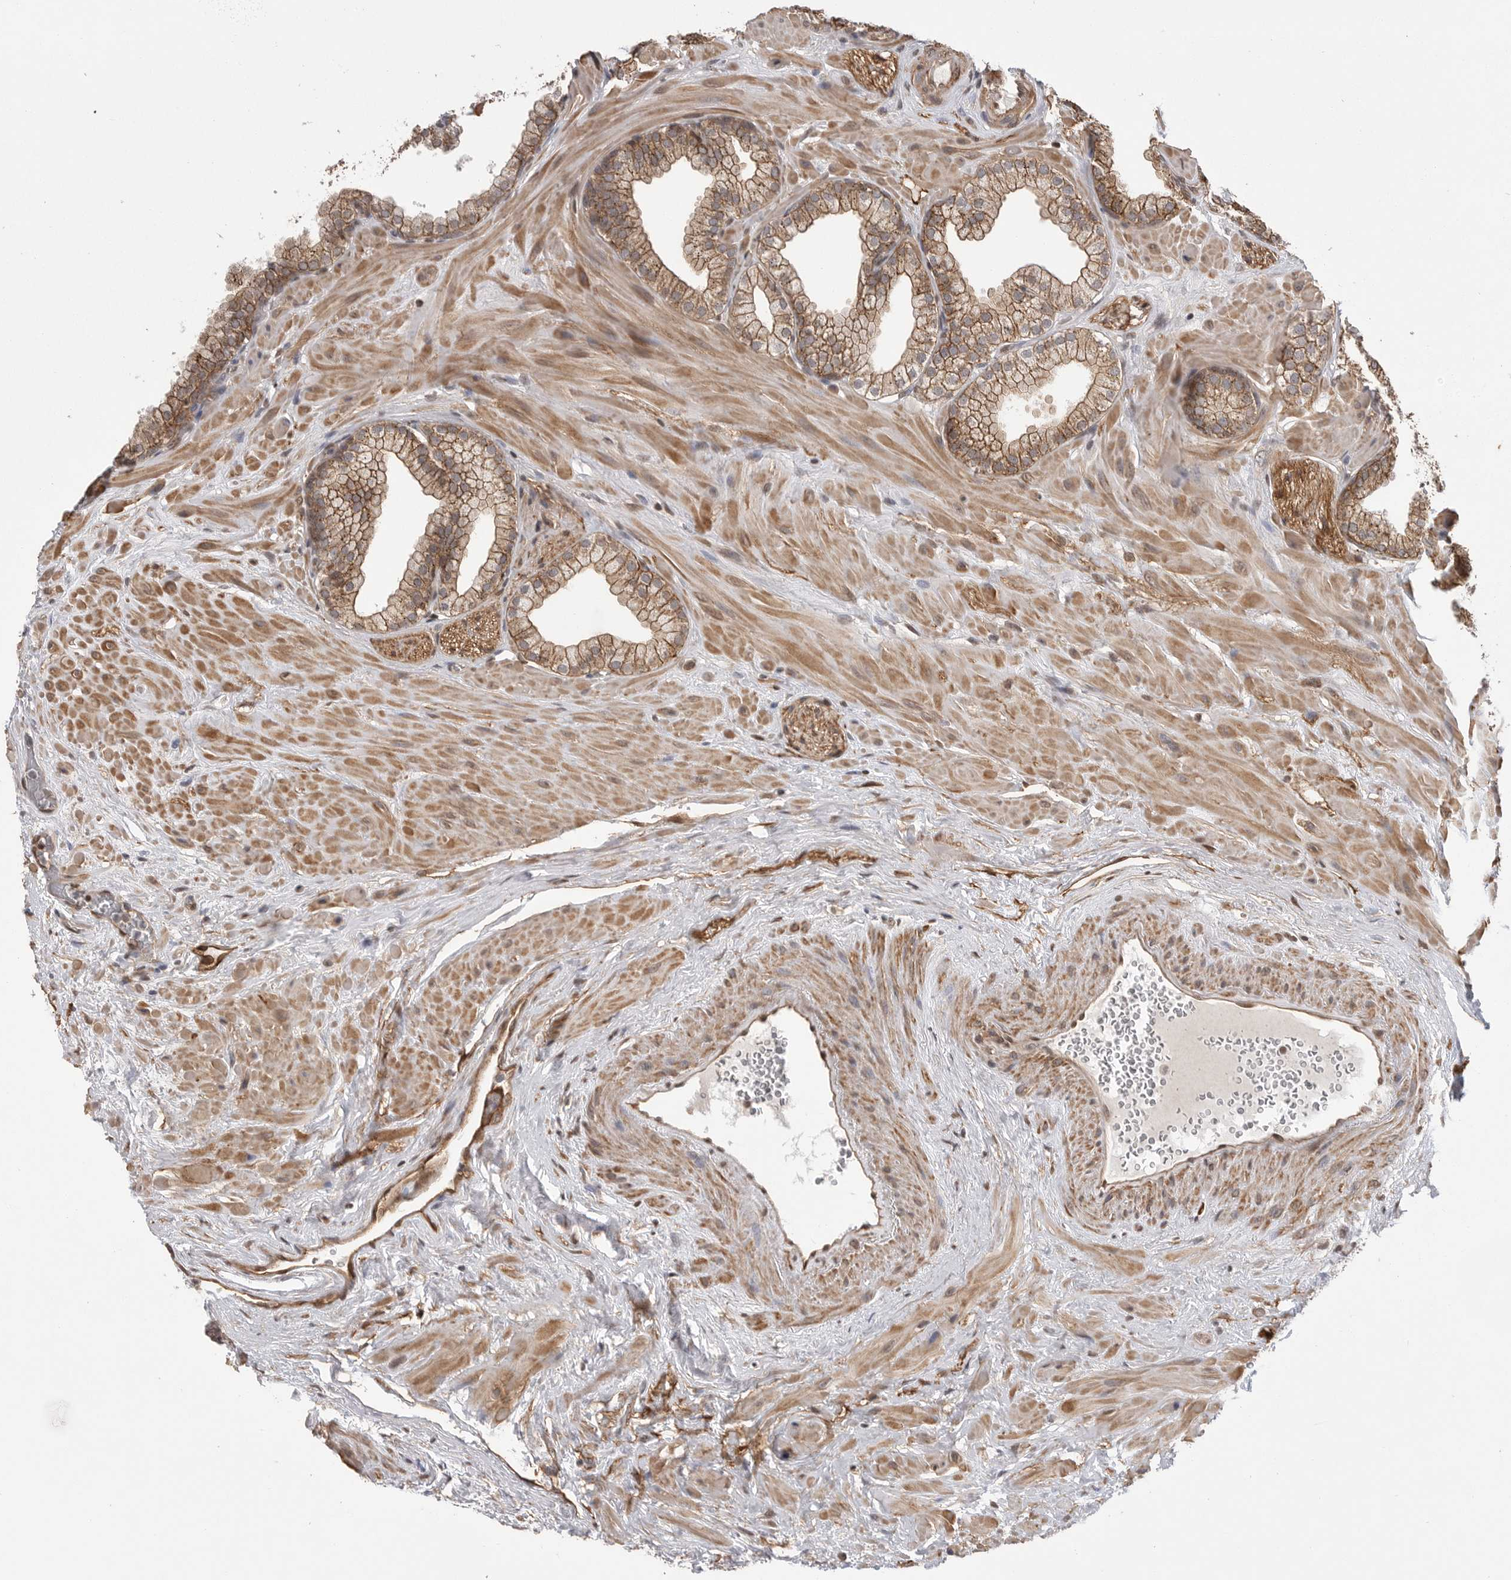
{"staining": {"intensity": "moderate", "quantity": ">75%", "location": "cytoplasmic/membranous"}, "tissue": "prostate", "cell_type": "Glandular cells", "image_type": "normal", "snomed": [{"axis": "morphology", "description": "Normal tissue, NOS"}, {"axis": "morphology", "description": "Urothelial carcinoma, Low grade"}, {"axis": "topography", "description": "Urinary bladder"}, {"axis": "topography", "description": "Prostate"}], "caption": "Immunohistochemistry (IHC) of benign prostate exhibits medium levels of moderate cytoplasmic/membranous expression in approximately >75% of glandular cells. (IHC, brightfield microscopy, high magnification).", "gene": "NECTIN1", "patient": {"sex": "male", "age": 60}}